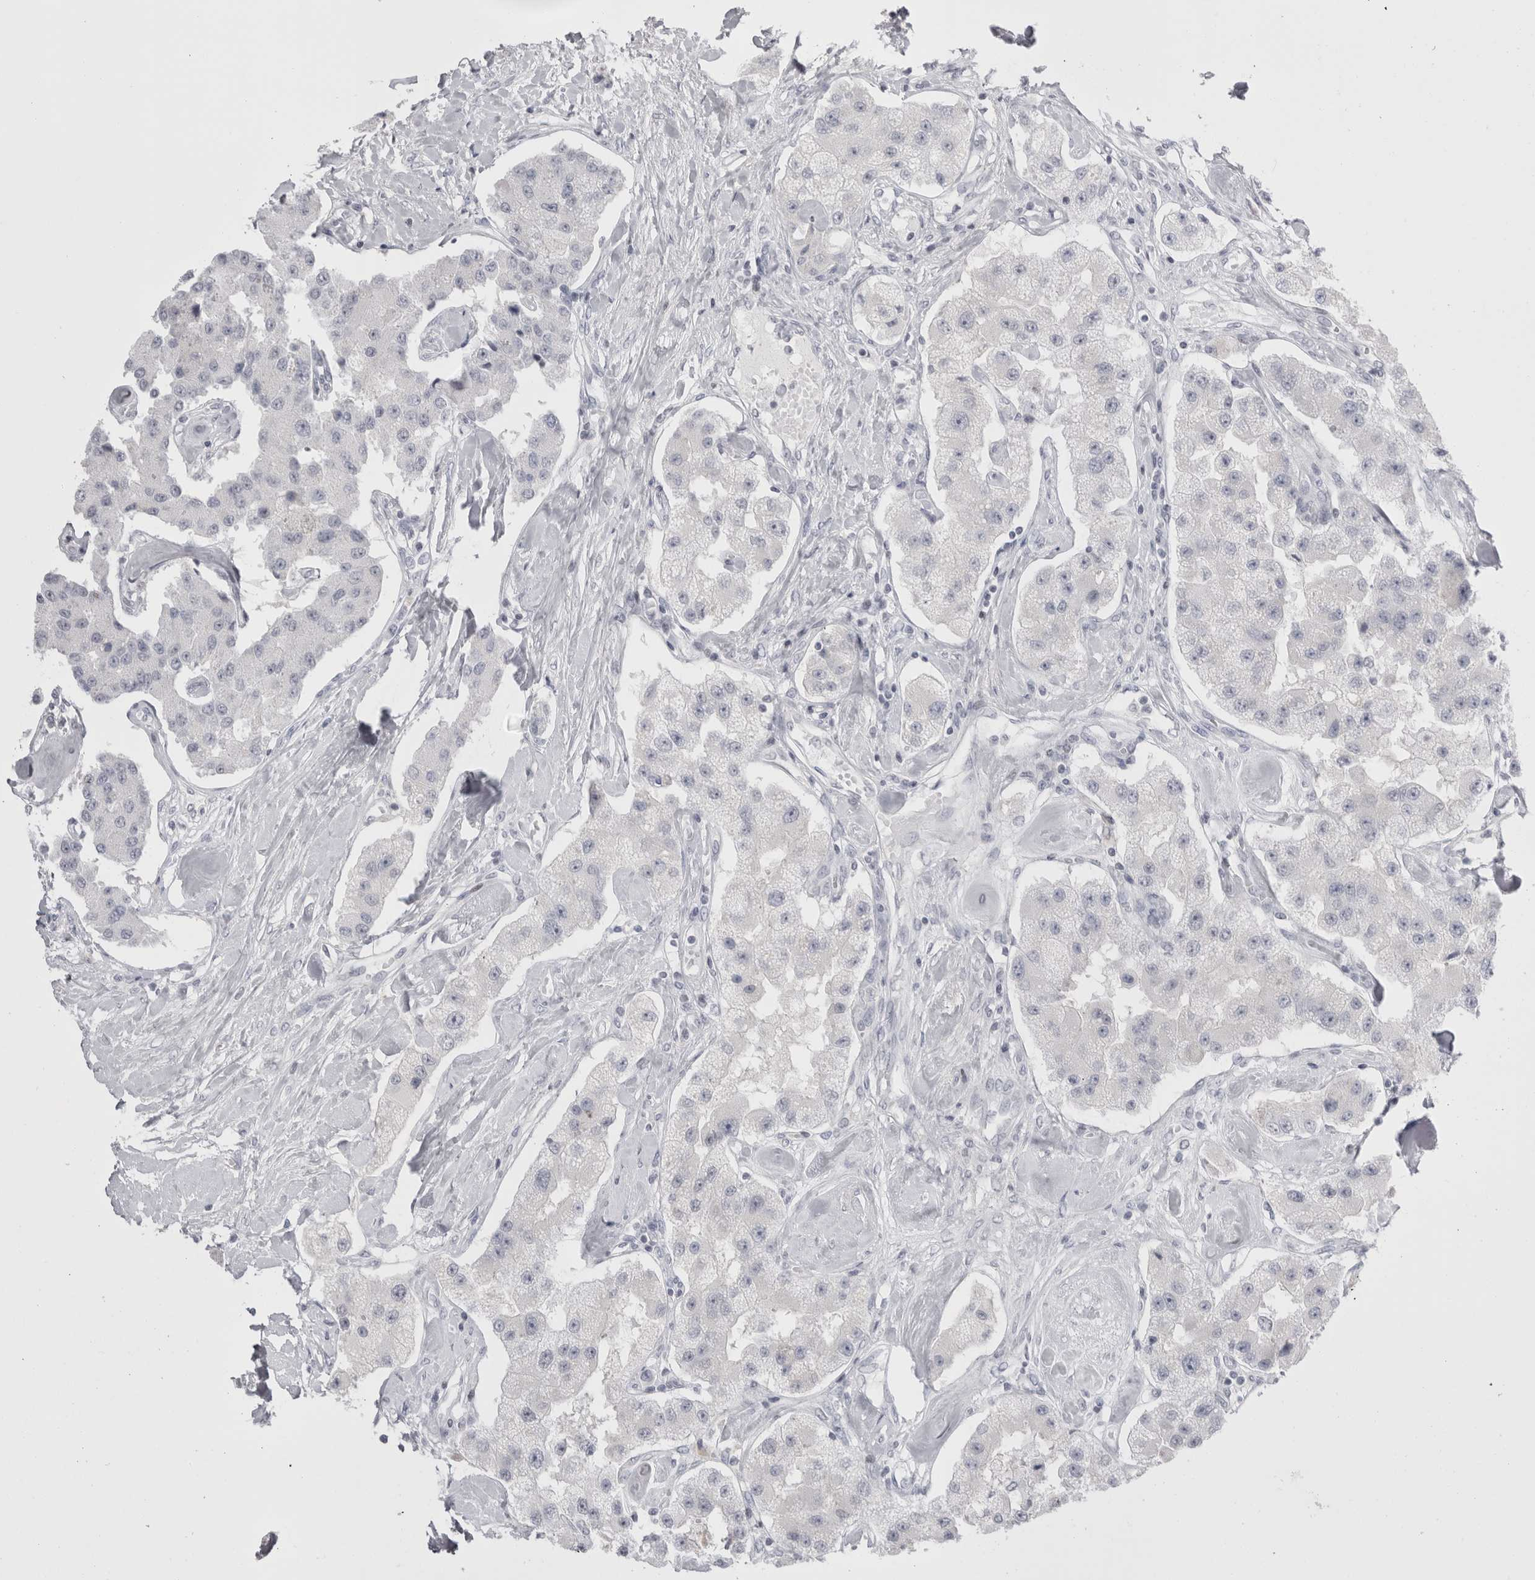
{"staining": {"intensity": "negative", "quantity": "none", "location": "none"}, "tissue": "carcinoid", "cell_type": "Tumor cells", "image_type": "cancer", "snomed": [{"axis": "morphology", "description": "Carcinoid, malignant, NOS"}, {"axis": "topography", "description": "Pancreas"}], "caption": "This is a photomicrograph of immunohistochemistry staining of carcinoid, which shows no positivity in tumor cells.", "gene": "FNDC8", "patient": {"sex": "male", "age": 41}}